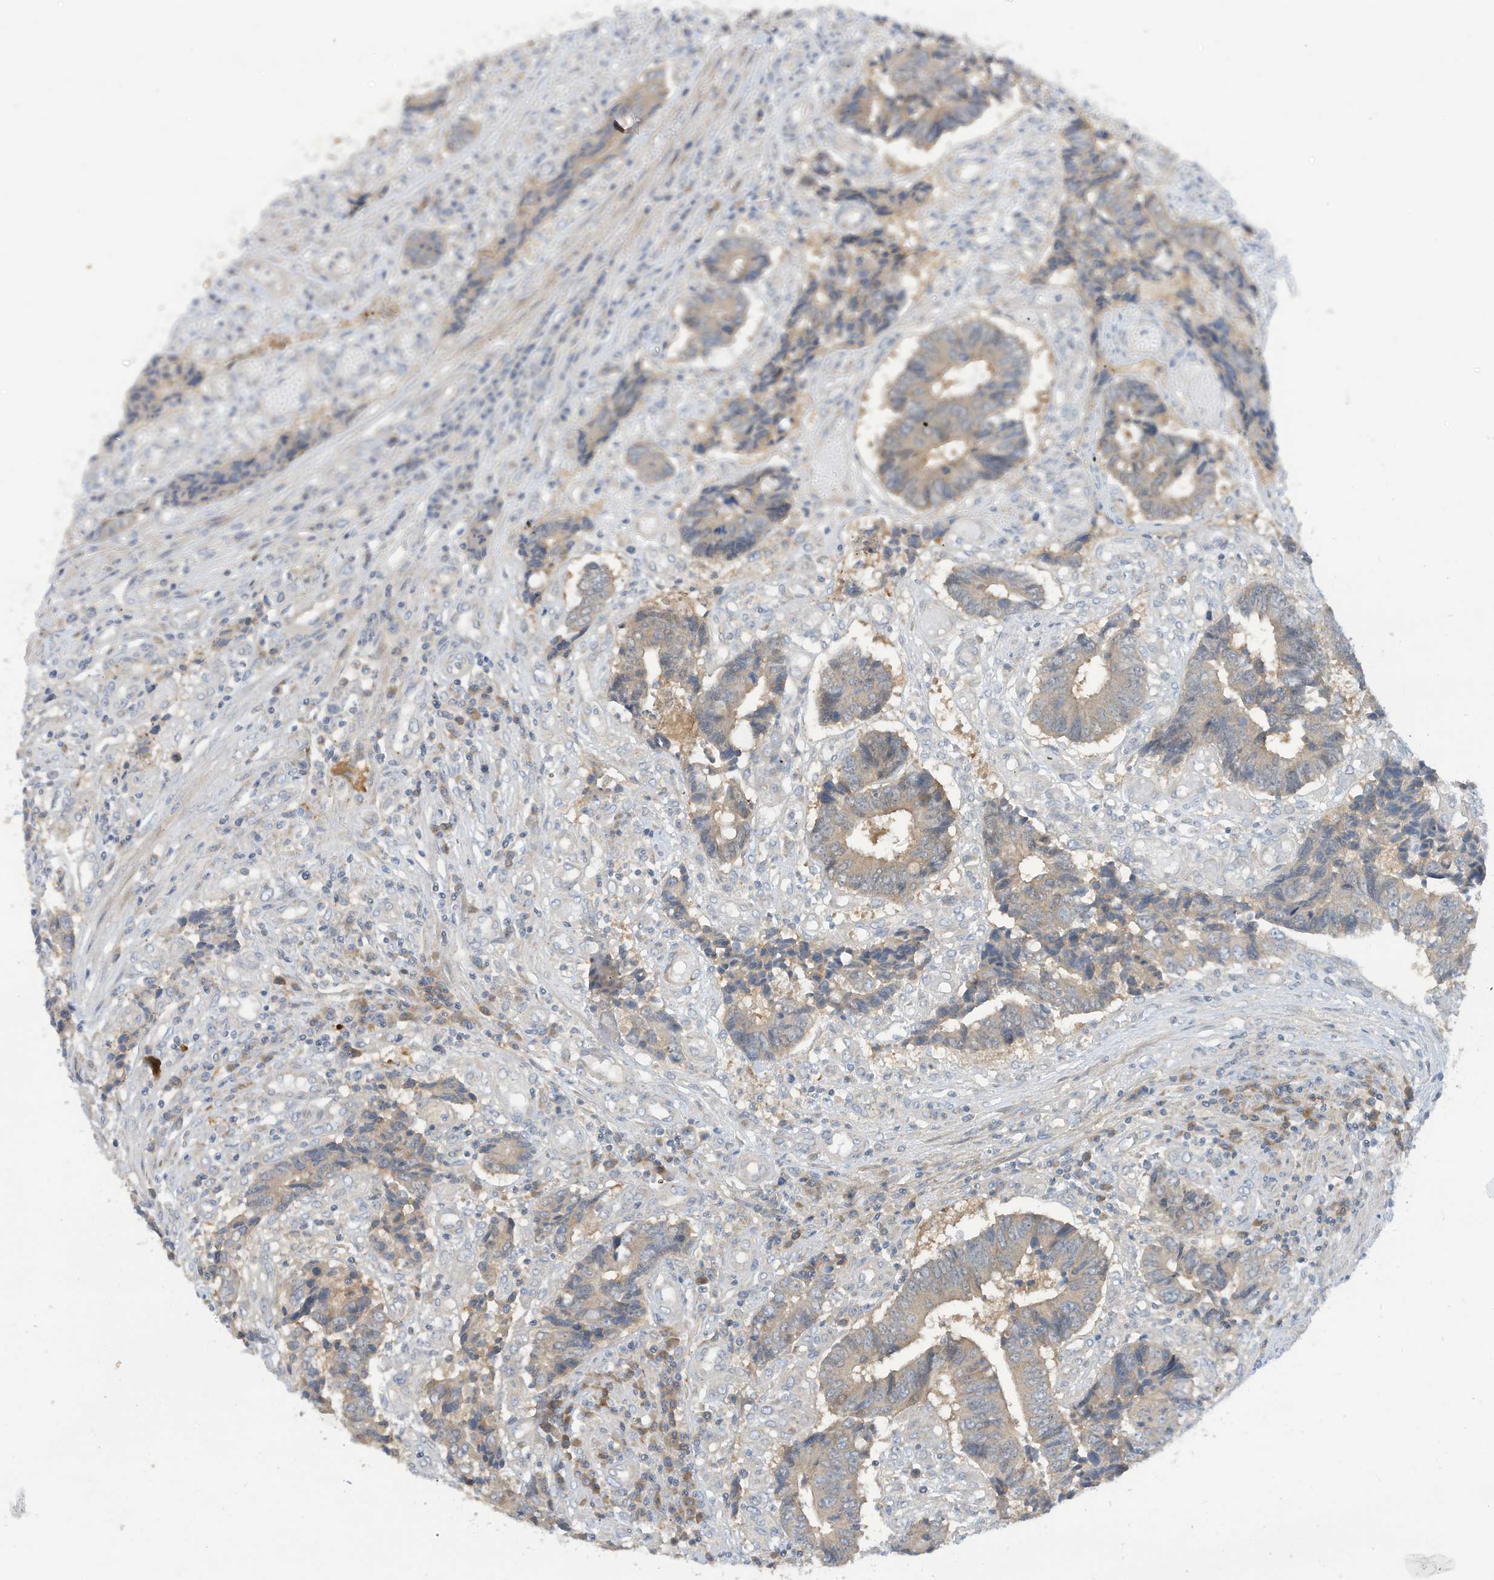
{"staining": {"intensity": "negative", "quantity": "none", "location": "none"}, "tissue": "colorectal cancer", "cell_type": "Tumor cells", "image_type": "cancer", "snomed": [{"axis": "morphology", "description": "Adenocarcinoma, NOS"}, {"axis": "topography", "description": "Rectum"}], "caption": "The image demonstrates no staining of tumor cells in adenocarcinoma (colorectal).", "gene": "LRRN2", "patient": {"sex": "male", "age": 84}}